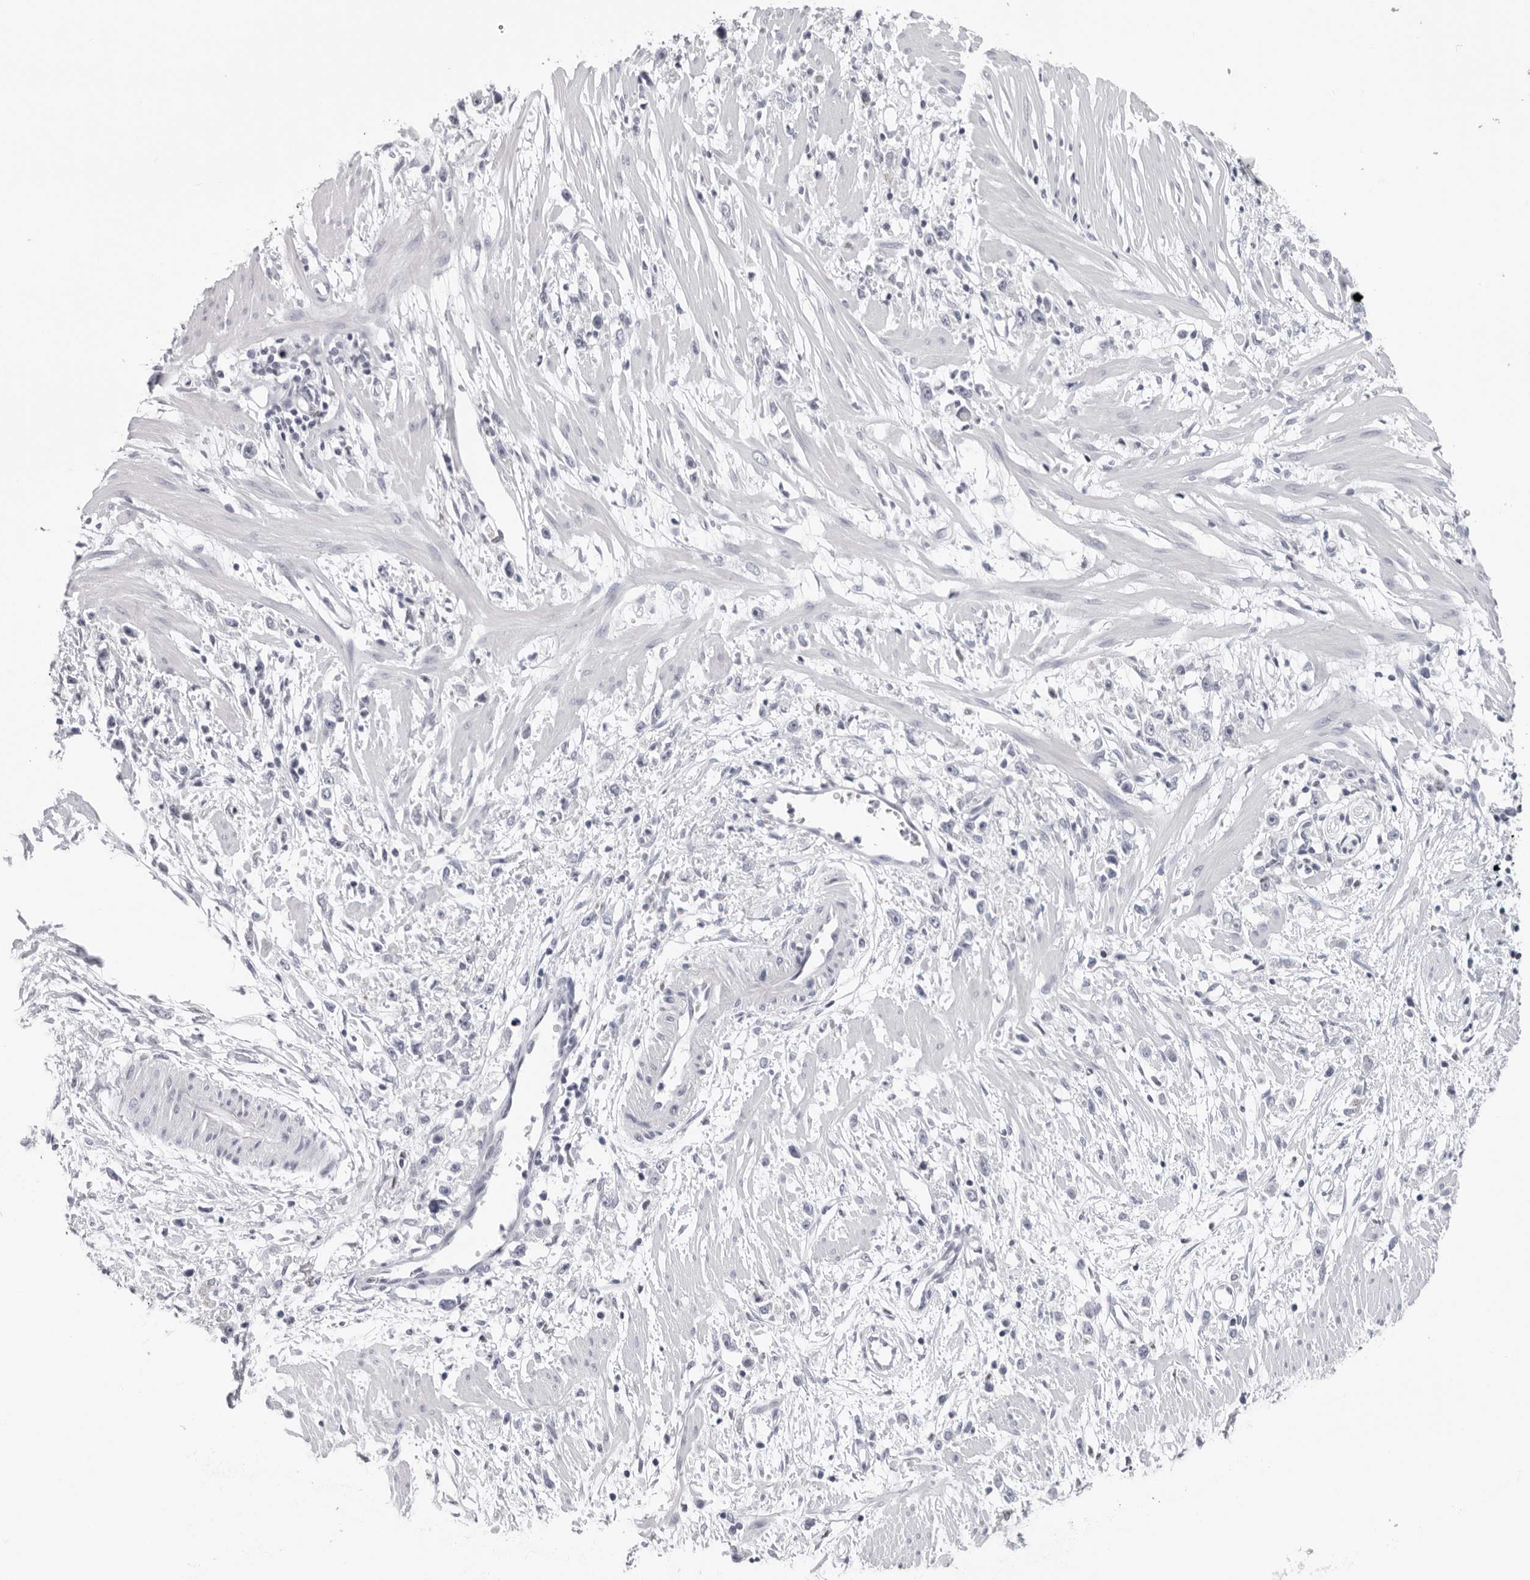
{"staining": {"intensity": "negative", "quantity": "none", "location": "none"}, "tissue": "stomach cancer", "cell_type": "Tumor cells", "image_type": "cancer", "snomed": [{"axis": "morphology", "description": "Adenocarcinoma, NOS"}, {"axis": "topography", "description": "Stomach"}], "caption": "The histopathology image displays no staining of tumor cells in stomach adenocarcinoma. The staining was performed using DAB to visualize the protein expression in brown, while the nuclei were stained in blue with hematoxylin (Magnification: 20x).", "gene": "CPT2", "patient": {"sex": "female", "age": 59}}